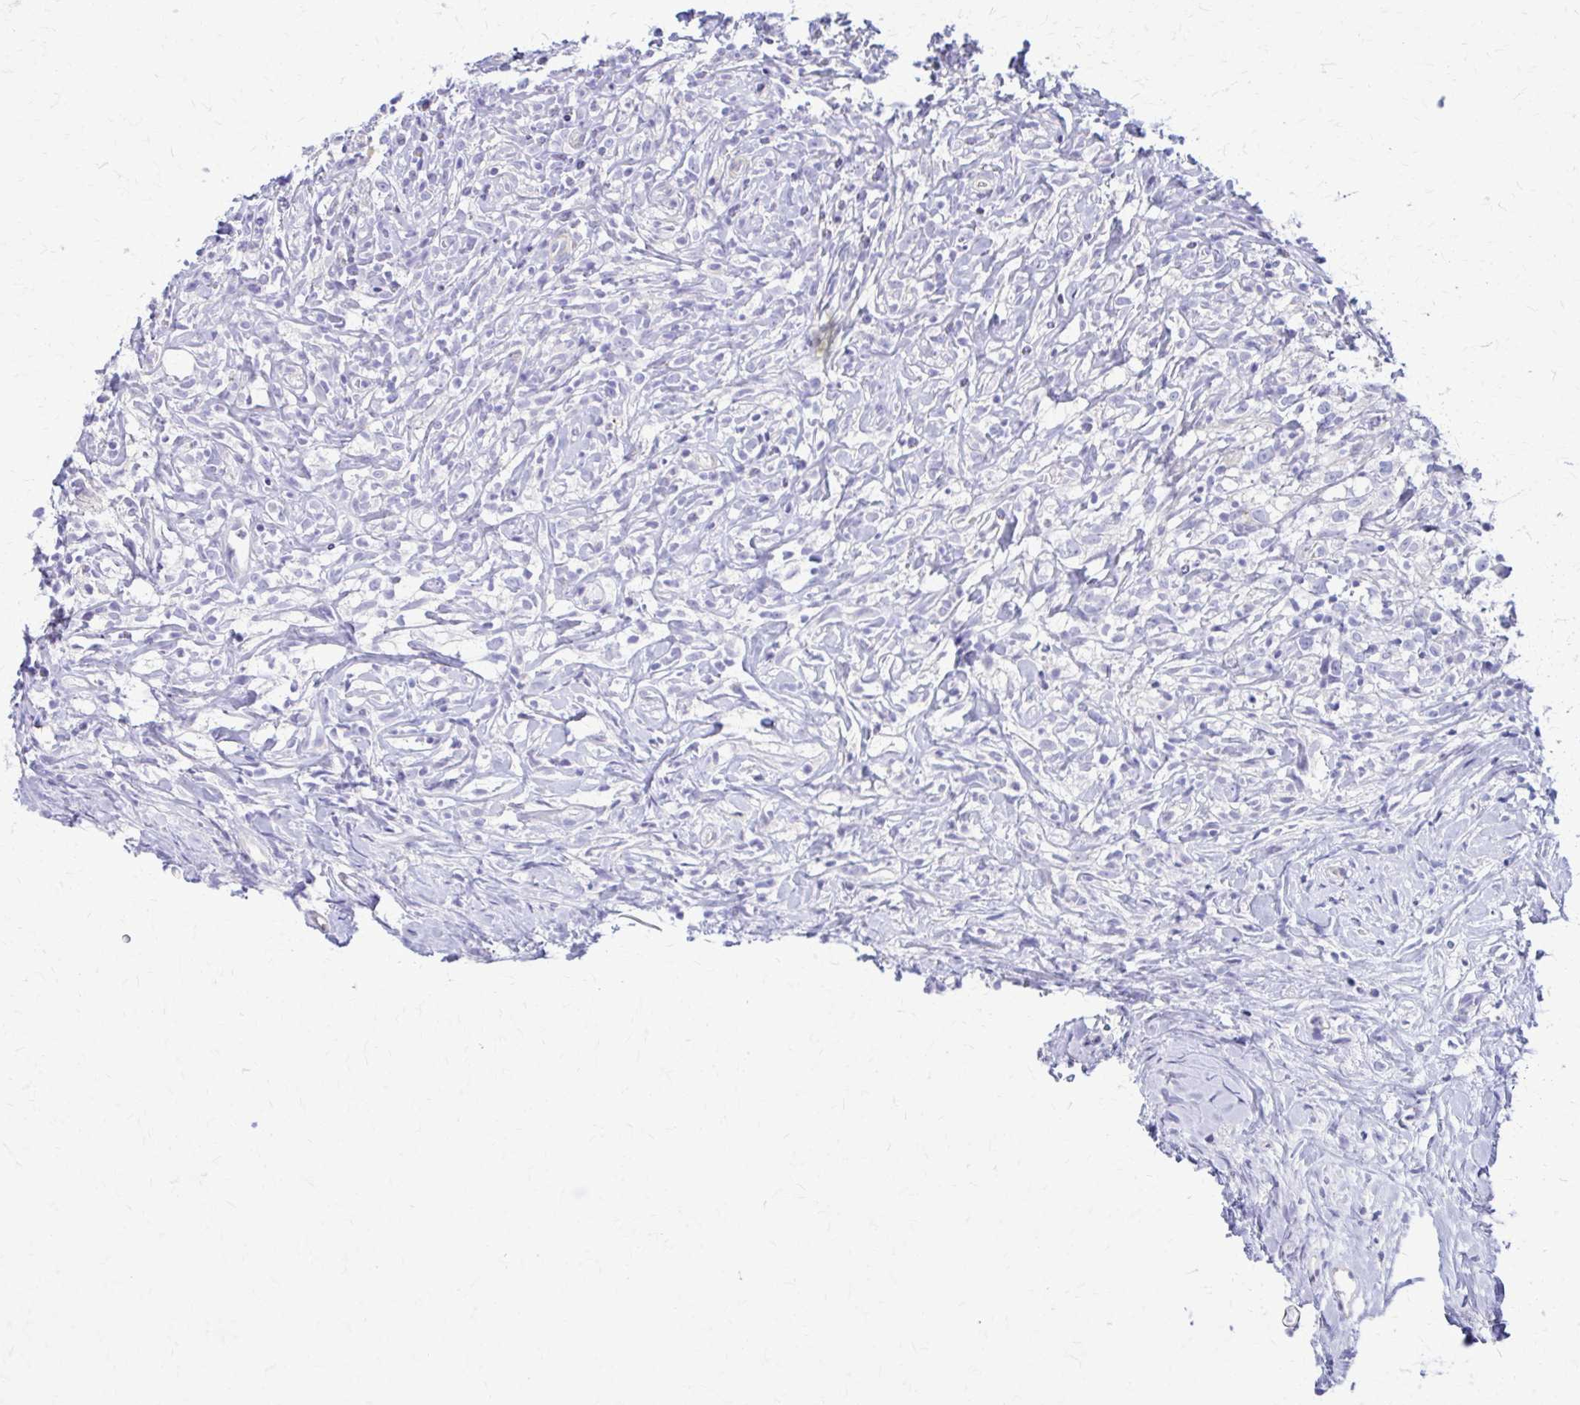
{"staining": {"intensity": "negative", "quantity": "none", "location": "none"}, "tissue": "lymphoma", "cell_type": "Tumor cells", "image_type": "cancer", "snomed": [{"axis": "morphology", "description": "Hodgkin's disease, NOS"}, {"axis": "topography", "description": "No Tissue"}], "caption": "Immunohistochemistry histopathology image of human lymphoma stained for a protein (brown), which shows no staining in tumor cells.", "gene": "DSP", "patient": {"sex": "female", "age": 21}}